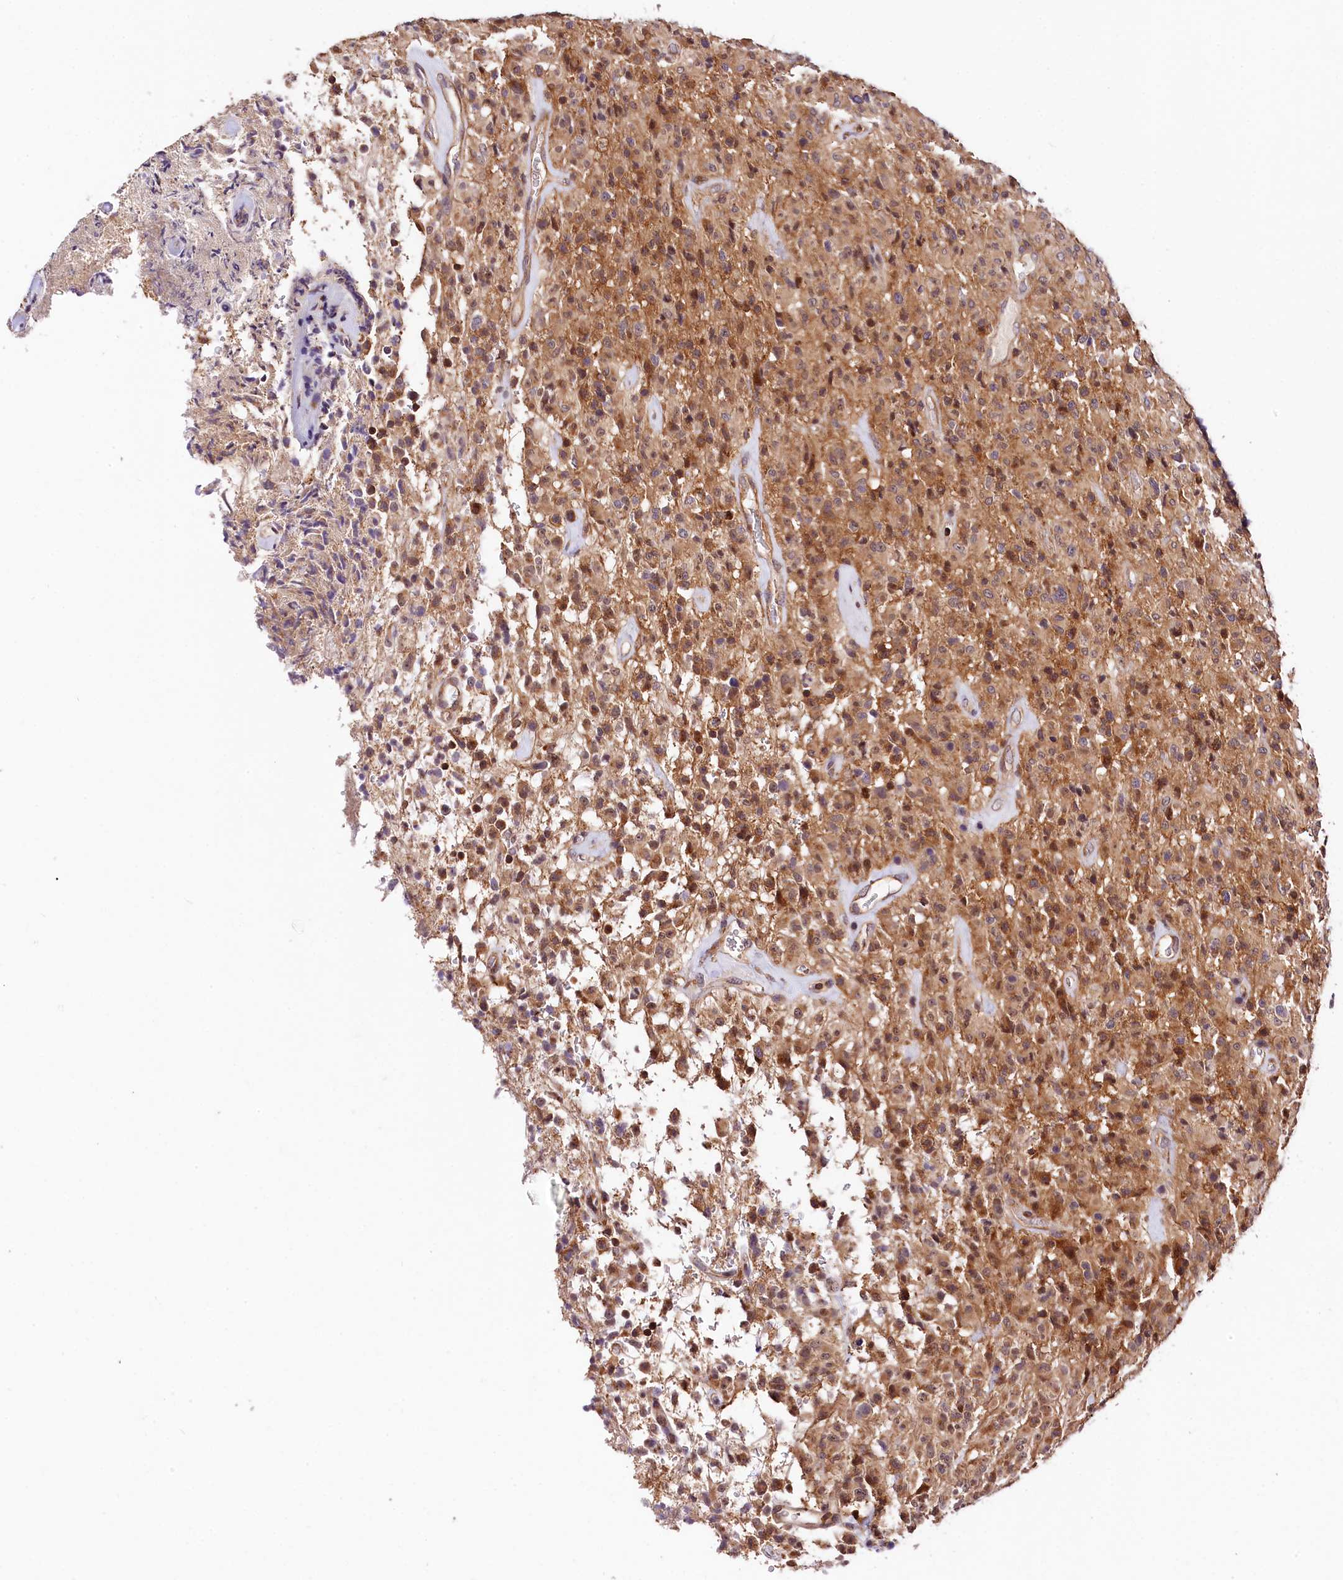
{"staining": {"intensity": "moderate", "quantity": "25%-75%", "location": "cytoplasmic/membranous"}, "tissue": "glioma", "cell_type": "Tumor cells", "image_type": "cancer", "snomed": [{"axis": "morphology", "description": "Glioma, malignant, High grade"}, {"axis": "topography", "description": "Brain"}], "caption": "Human high-grade glioma (malignant) stained with a brown dye displays moderate cytoplasmic/membranous positive positivity in approximately 25%-75% of tumor cells.", "gene": "CHORDC1", "patient": {"sex": "female", "age": 57}}